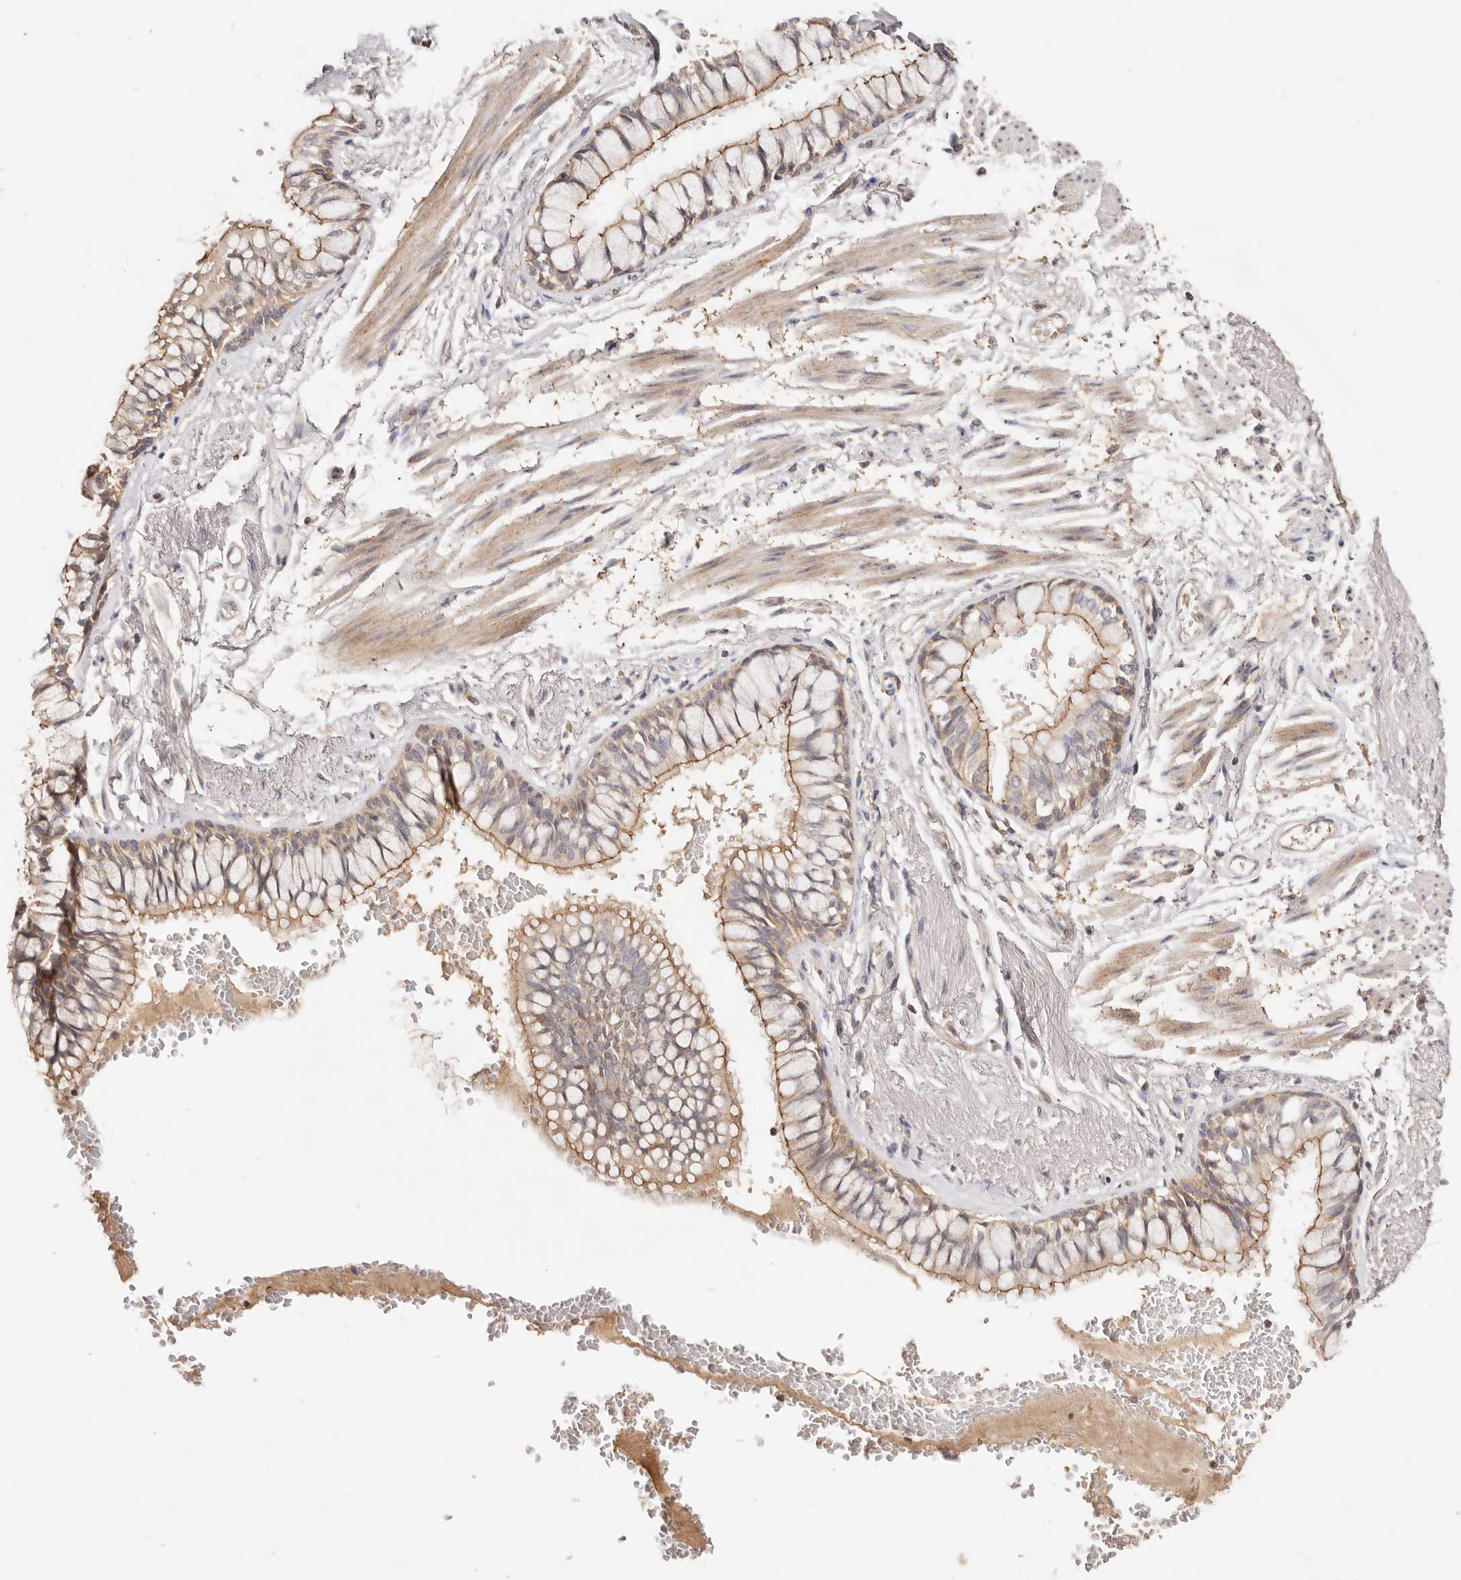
{"staining": {"intensity": "moderate", "quantity": "25%-75%", "location": "cytoplasmic/membranous"}, "tissue": "bronchus", "cell_type": "Respiratory epithelial cells", "image_type": "normal", "snomed": [{"axis": "morphology", "description": "Normal tissue, NOS"}, {"axis": "topography", "description": "Cartilage tissue"}, {"axis": "topography", "description": "Bronchus"}], "caption": "Brown immunohistochemical staining in normal human bronchus reveals moderate cytoplasmic/membranous expression in approximately 25%-75% of respiratory epithelial cells. The staining was performed using DAB to visualize the protein expression in brown, while the nuclei were stained in blue with hematoxylin (Magnification: 20x).", "gene": "CXADR", "patient": {"sex": "female", "age": 73}}